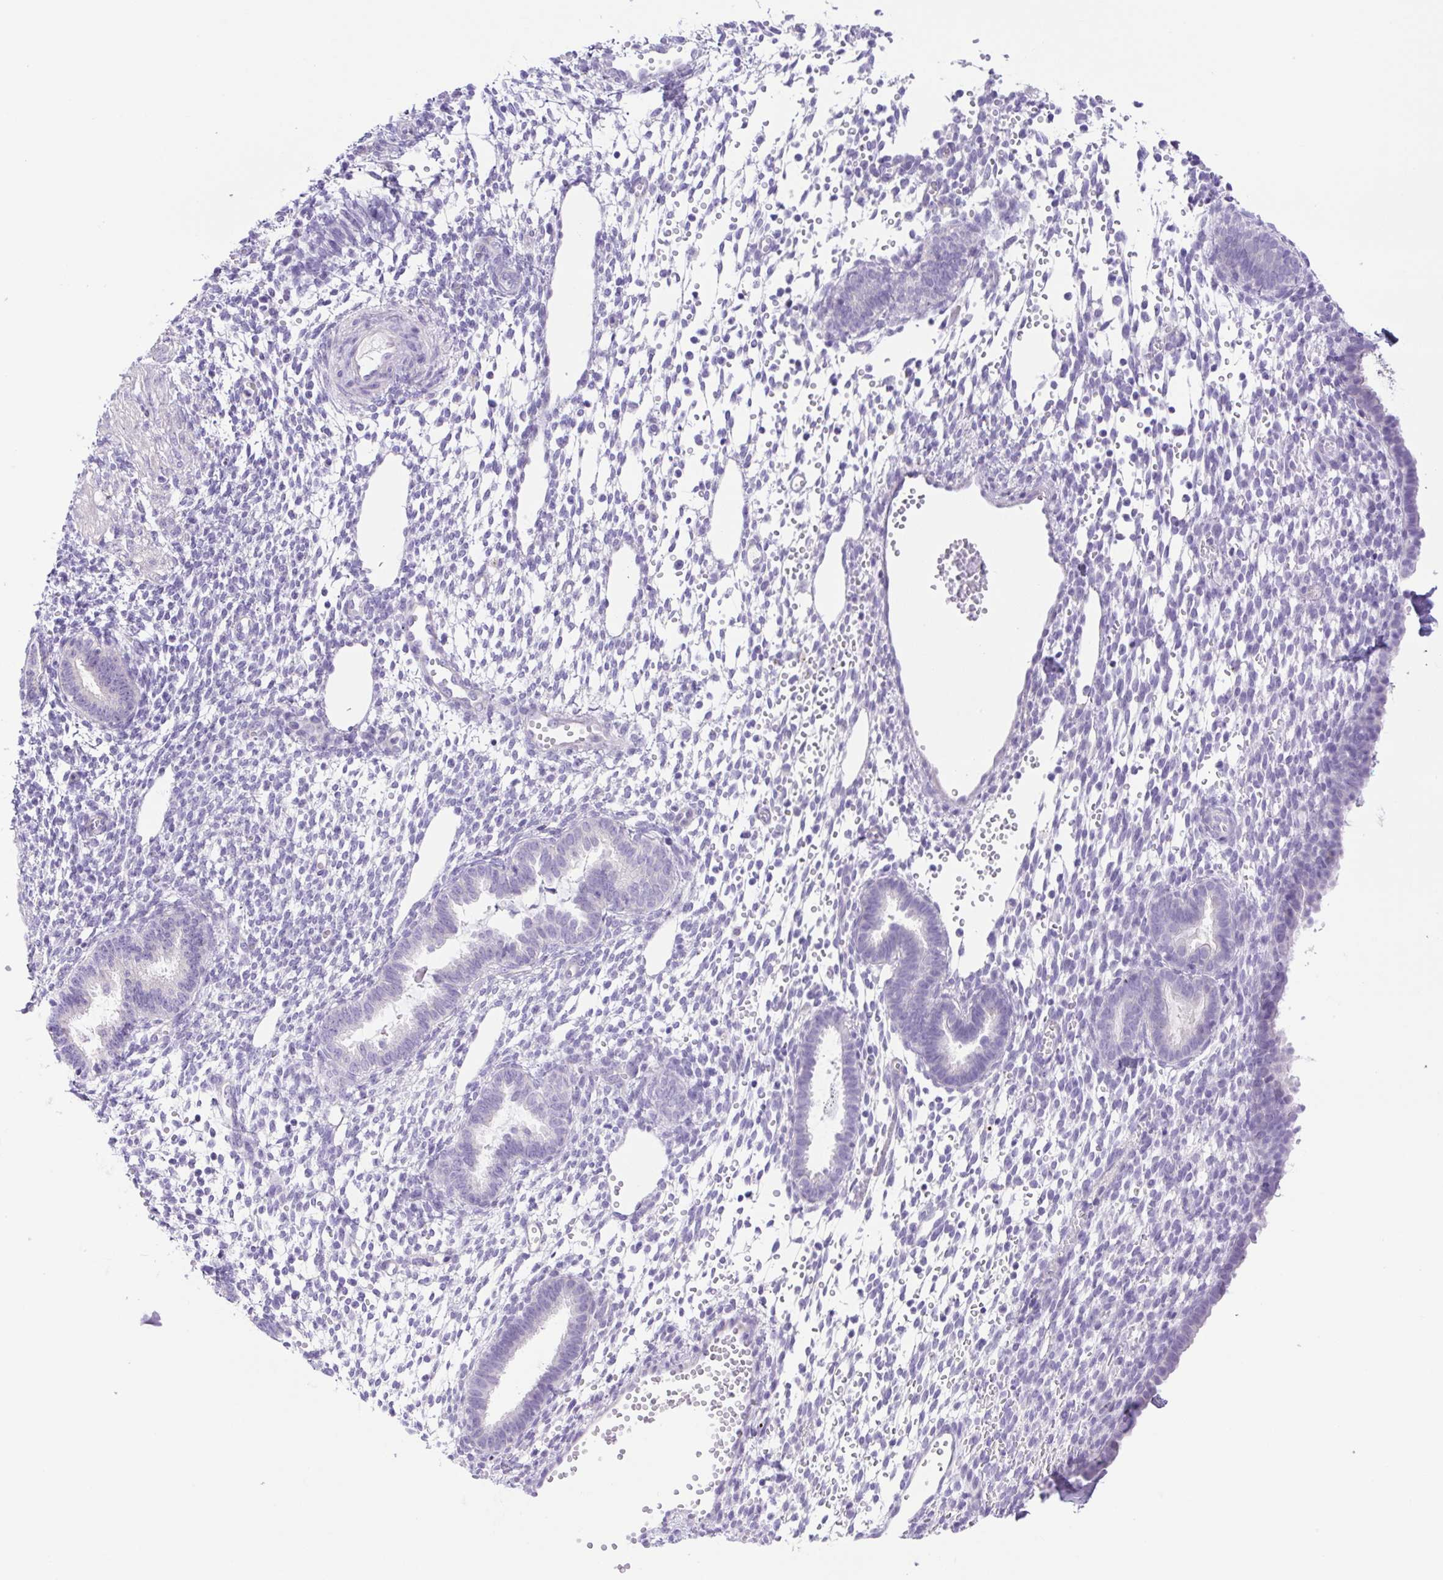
{"staining": {"intensity": "negative", "quantity": "none", "location": "none"}, "tissue": "endometrium", "cell_type": "Cells in endometrial stroma", "image_type": "normal", "snomed": [{"axis": "morphology", "description": "Normal tissue, NOS"}, {"axis": "topography", "description": "Endometrium"}], "caption": "This is an IHC image of normal human endometrium. There is no positivity in cells in endometrial stroma.", "gene": "CDSN", "patient": {"sex": "female", "age": 36}}